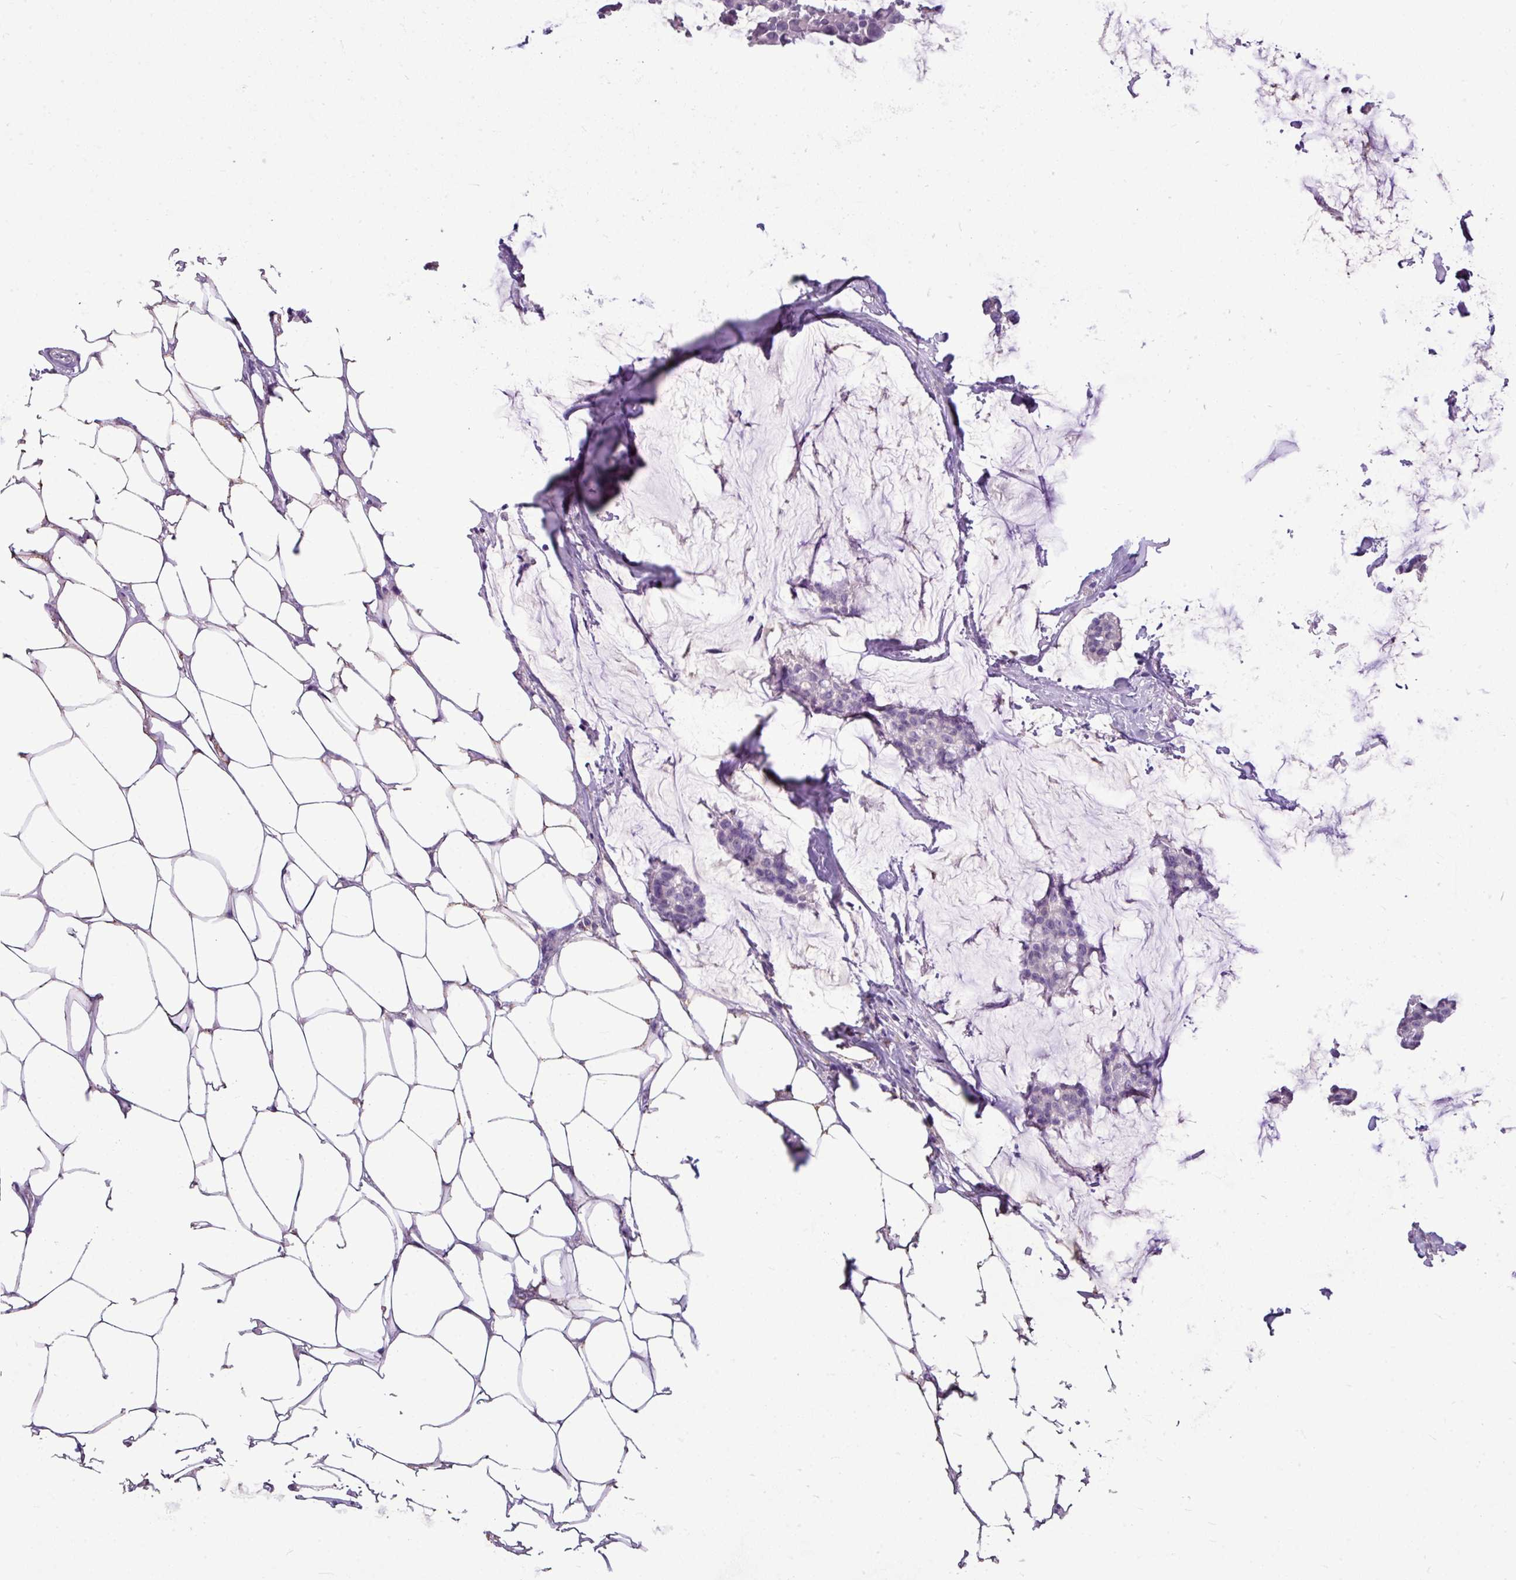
{"staining": {"intensity": "negative", "quantity": "none", "location": "none"}, "tissue": "breast cancer", "cell_type": "Tumor cells", "image_type": "cancer", "snomed": [{"axis": "morphology", "description": "Duct carcinoma"}, {"axis": "topography", "description": "Breast"}], "caption": "Breast infiltrating ductal carcinoma stained for a protein using immunohistochemistry (IHC) displays no expression tumor cells.", "gene": "ALDH2", "patient": {"sex": "female", "age": 93}}